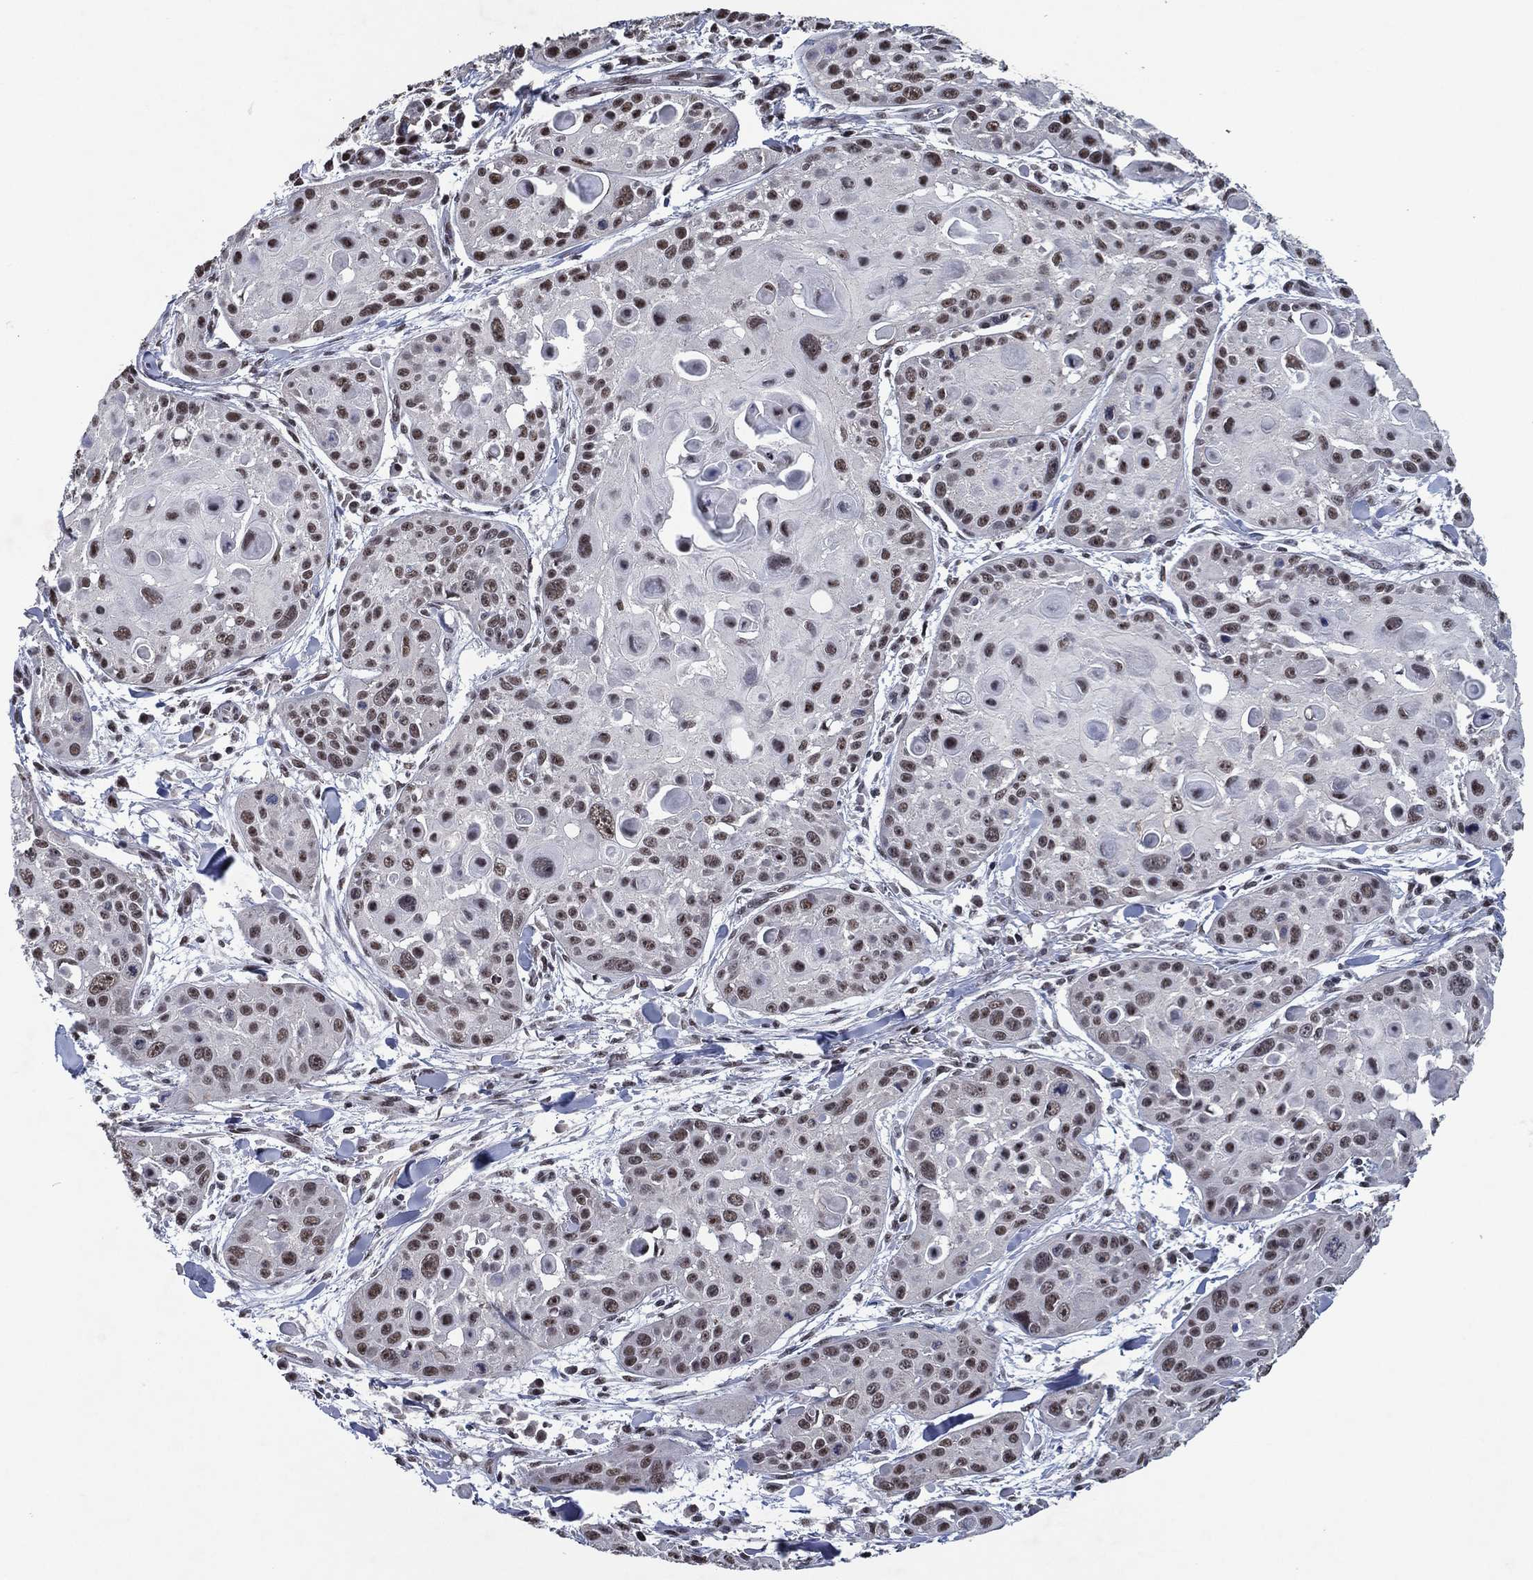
{"staining": {"intensity": "moderate", "quantity": "25%-75%", "location": "nuclear"}, "tissue": "skin cancer", "cell_type": "Tumor cells", "image_type": "cancer", "snomed": [{"axis": "morphology", "description": "Squamous cell carcinoma, NOS"}, {"axis": "topography", "description": "Skin"}, {"axis": "topography", "description": "Anal"}], "caption": "Moderate nuclear protein staining is seen in about 25%-75% of tumor cells in skin cancer (squamous cell carcinoma).", "gene": "ZBTB42", "patient": {"sex": "female", "age": 75}}